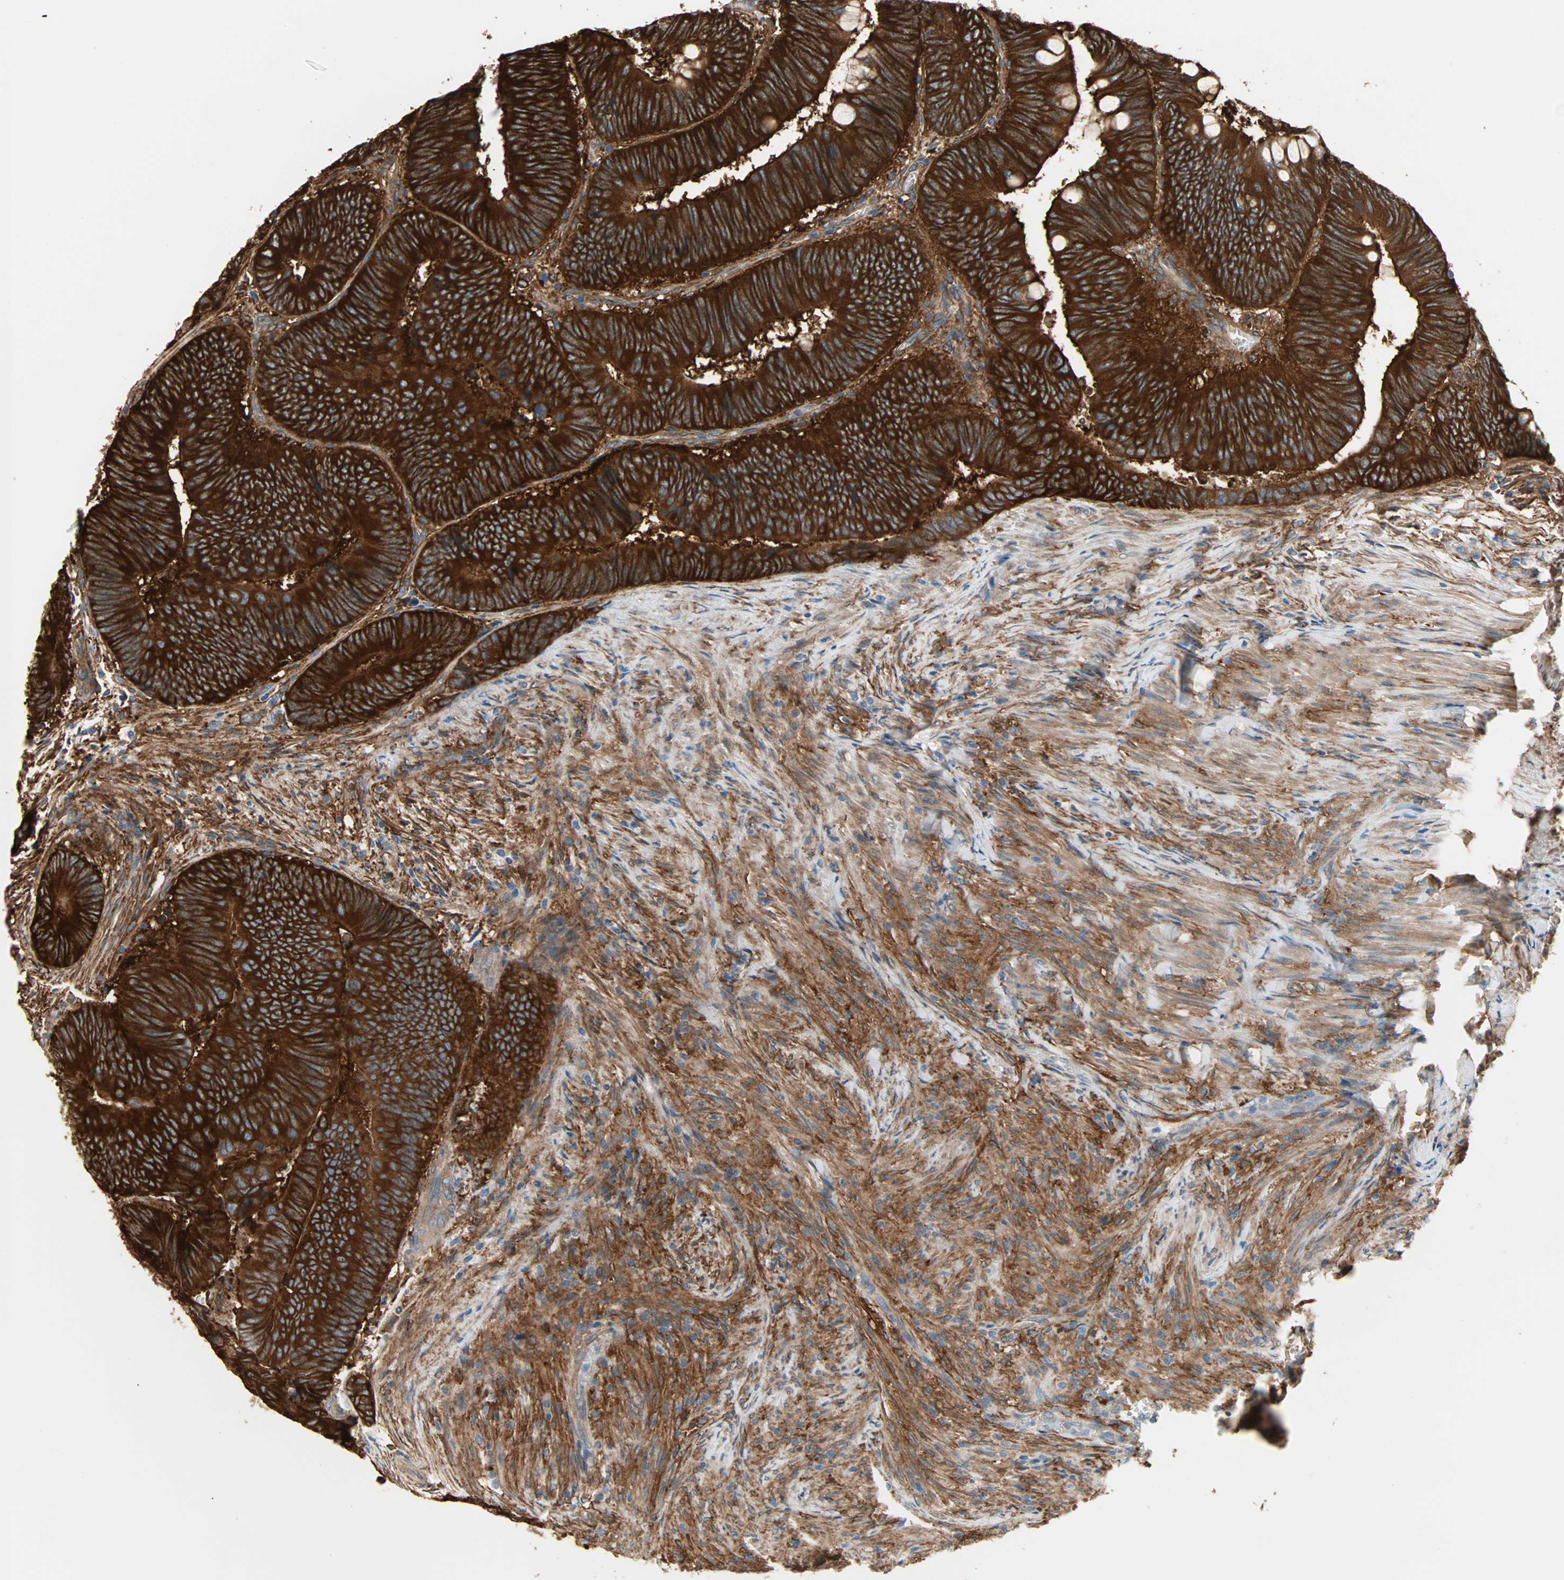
{"staining": {"intensity": "strong", "quantity": ">75%", "location": "cytoplasmic/membranous"}, "tissue": "colorectal cancer", "cell_type": "Tumor cells", "image_type": "cancer", "snomed": [{"axis": "morphology", "description": "Normal tissue, NOS"}, {"axis": "morphology", "description": "Adenocarcinoma, NOS"}, {"axis": "topography", "description": "Rectum"}, {"axis": "topography", "description": "Peripheral nerve tissue"}], "caption": "The immunohistochemical stain shows strong cytoplasmic/membranous expression in tumor cells of colorectal cancer (adenocarcinoma) tissue. The protein of interest is shown in brown color, while the nuclei are stained blue.", "gene": "EPB41L2", "patient": {"sex": "male", "age": 92}}